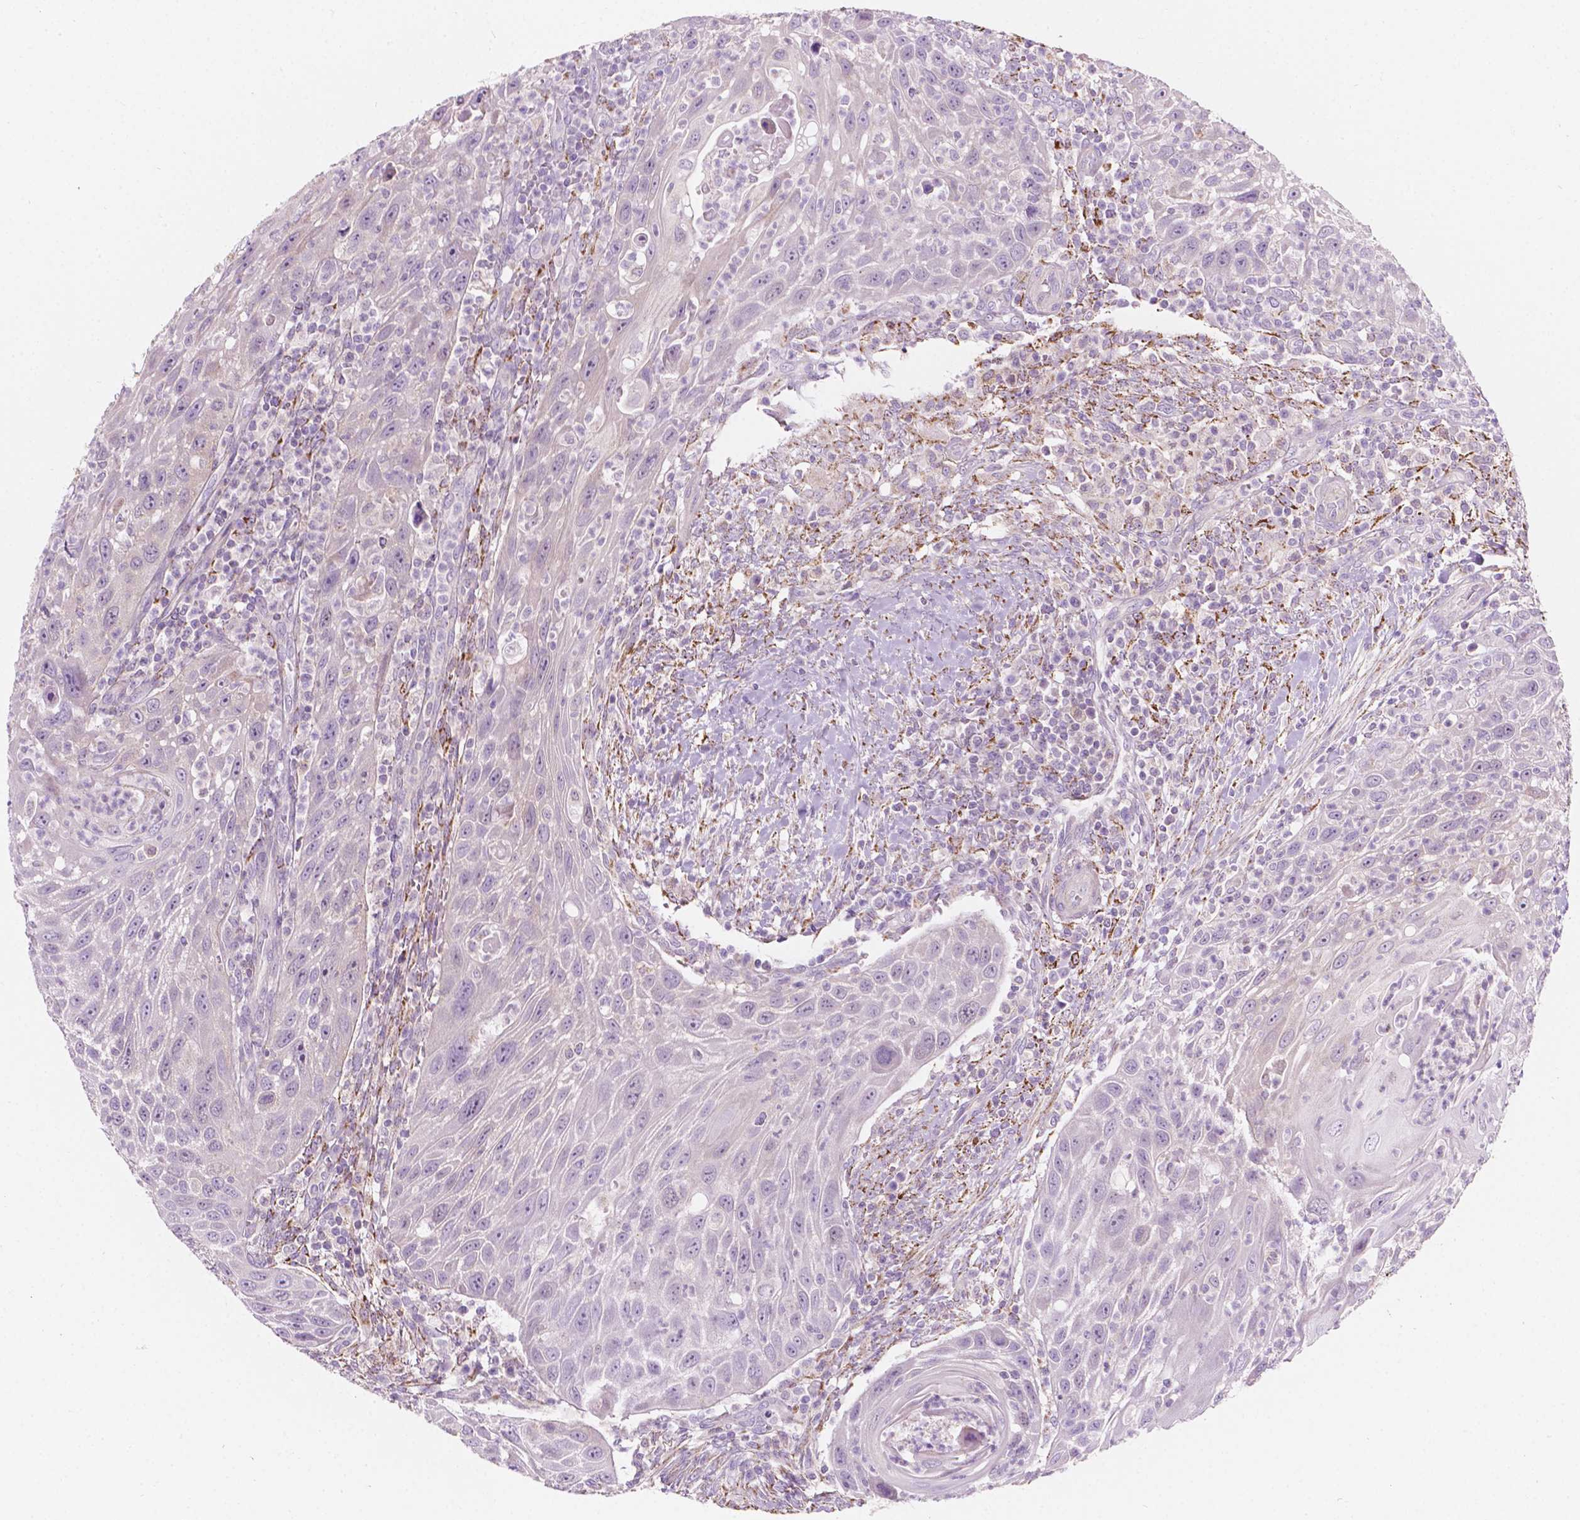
{"staining": {"intensity": "negative", "quantity": "none", "location": "none"}, "tissue": "head and neck cancer", "cell_type": "Tumor cells", "image_type": "cancer", "snomed": [{"axis": "morphology", "description": "Squamous cell carcinoma, NOS"}, {"axis": "topography", "description": "Head-Neck"}], "caption": "This is an immunohistochemistry photomicrograph of human head and neck squamous cell carcinoma. There is no positivity in tumor cells.", "gene": "NOS1AP", "patient": {"sex": "male", "age": 69}}